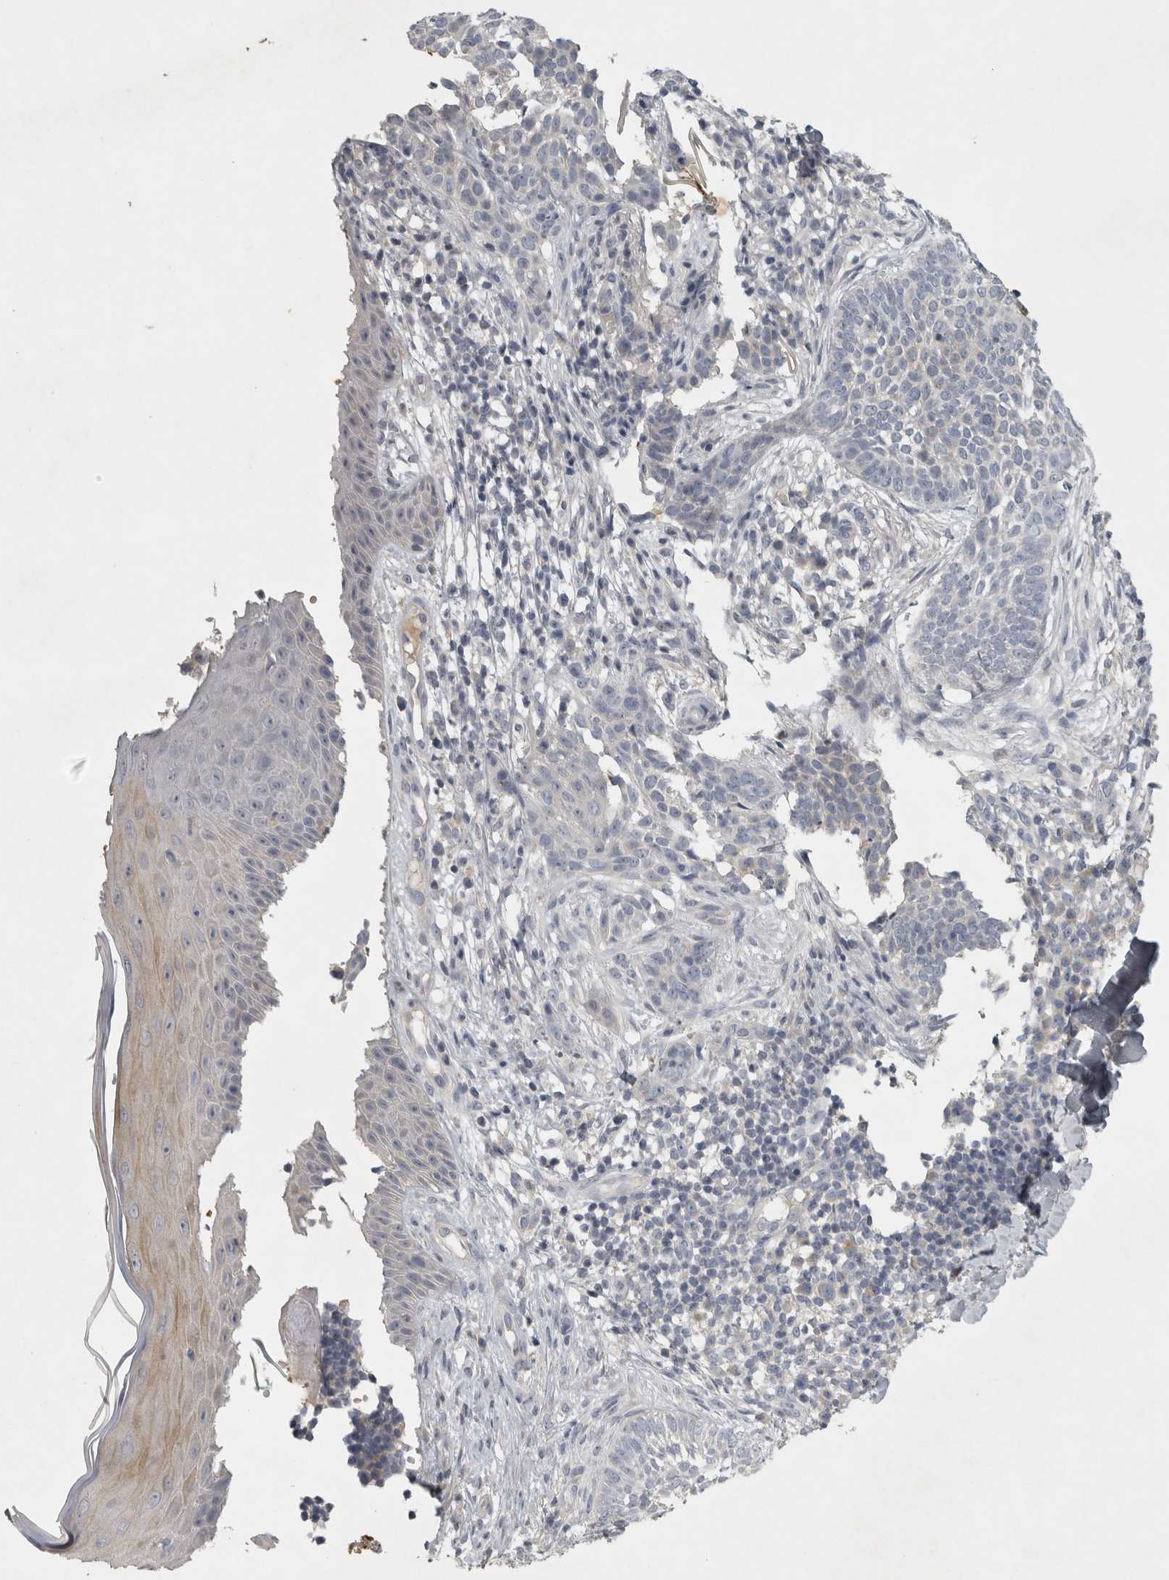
{"staining": {"intensity": "negative", "quantity": "none", "location": "none"}, "tissue": "skin cancer", "cell_type": "Tumor cells", "image_type": "cancer", "snomed": [{"axis": "morphology", "description": "Normal tissue, NOS"}, {"axis": "morphology", "description": "Basal cell carcinoma"}, {"axis": "topography", "description": "Skin"}], "caption": "A photomicrograph of human skin cancer (basal cell carcinoma) is negative for staining in tumor cells.", "gene": "ENPP7", "patient": {"sex": "male", "age": 67}}